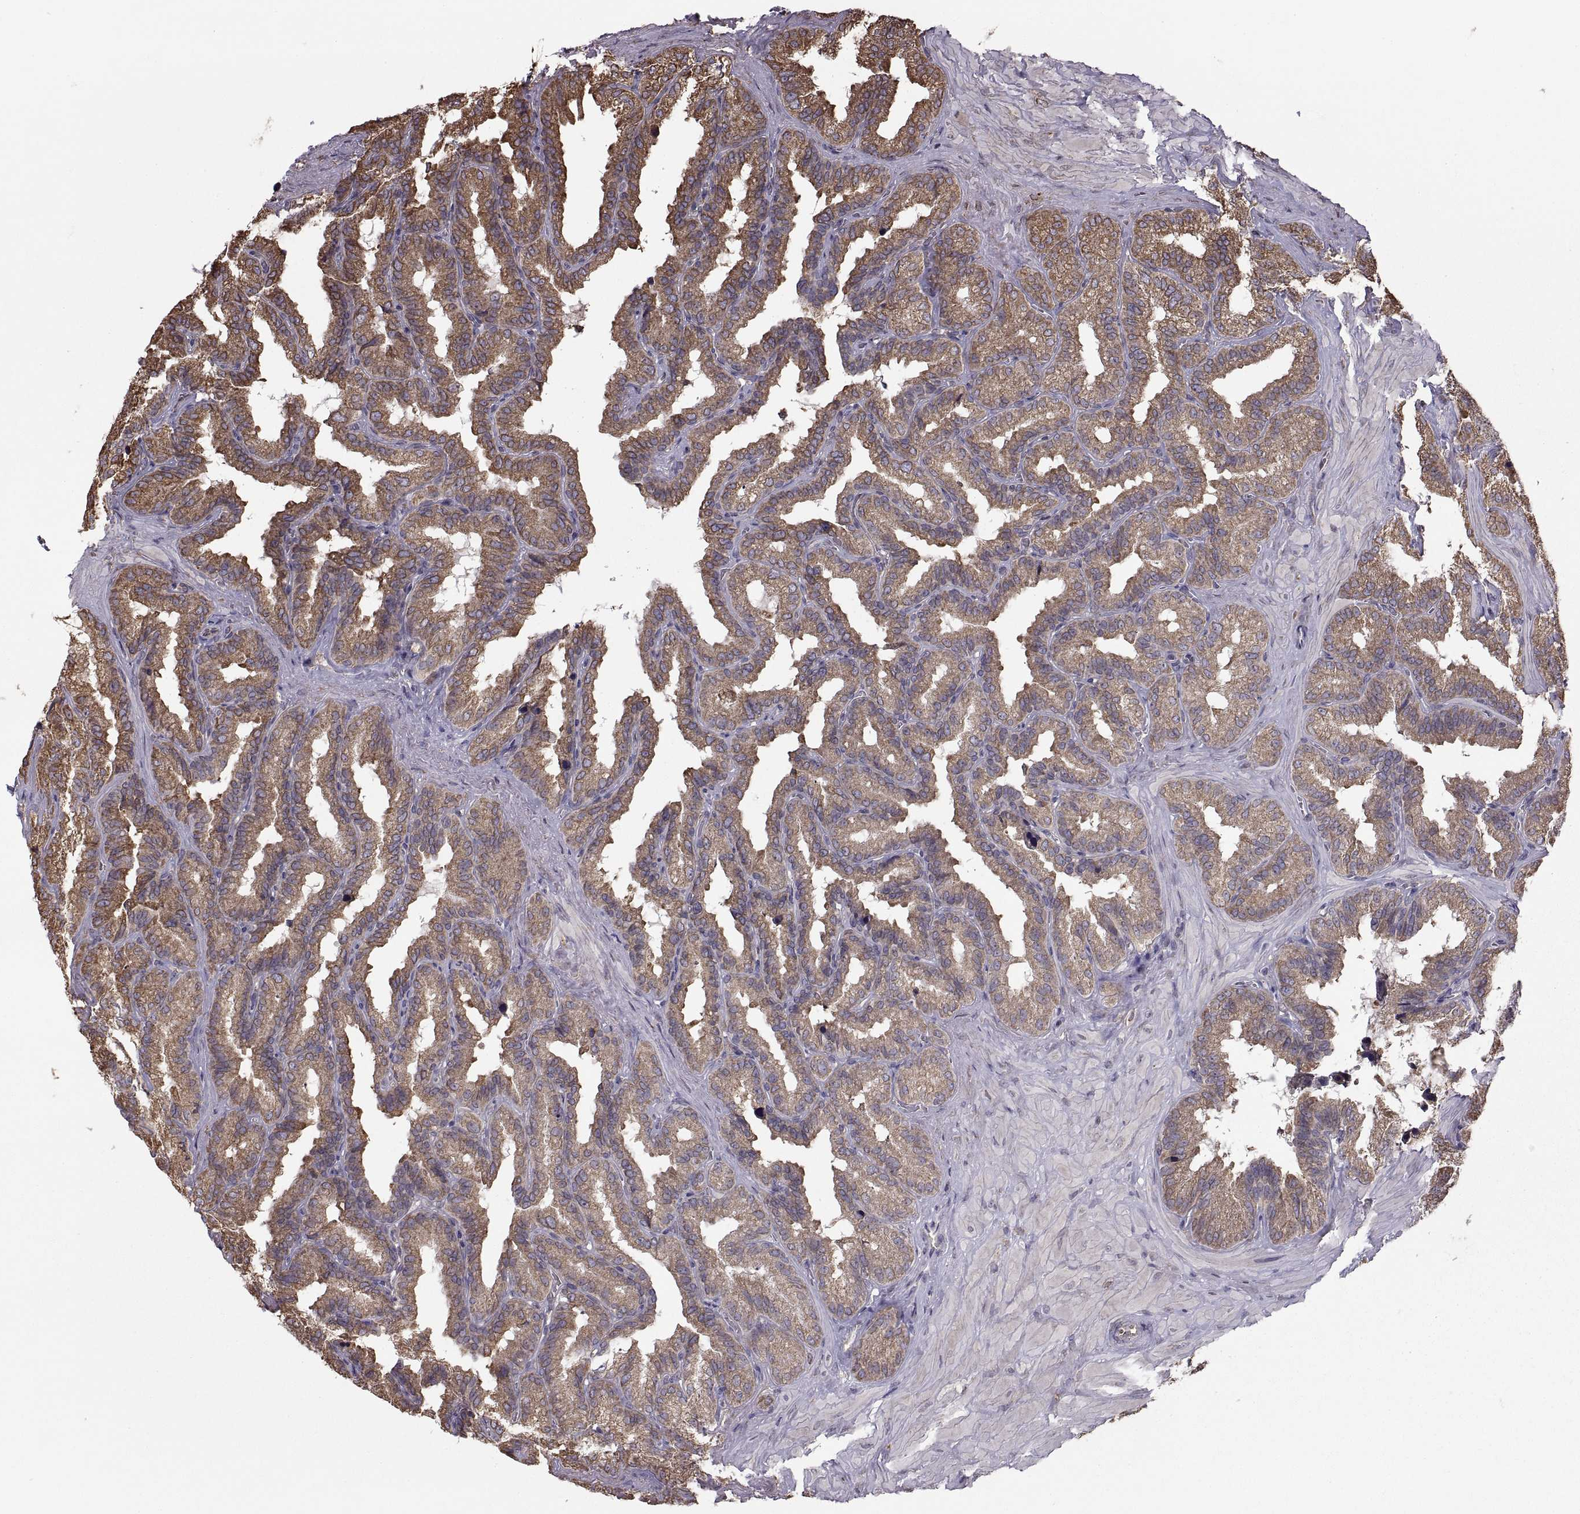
{"staining": {"intensity": "moderate", "quantity": ">75%", "location": "cytoplasmic/membranous"}, "tissue": "seminal vesicle", "cell_type": "Glandular cells", "image_type": "normal", "snomed": [{"axis": "morphology", "description": "Normal tissue, NOS"}, {"axis": "topography", "description": "Seminal veicle"}], "caption": "High-power microscopy captured an IHC photomicrograph of benign seminal vesicle, revealing moderate cytoplasmic/membranous staining in about >75% of glandular cells.", "gene": "PDIA3", "patient": {"sex": "male", "age": 37}}